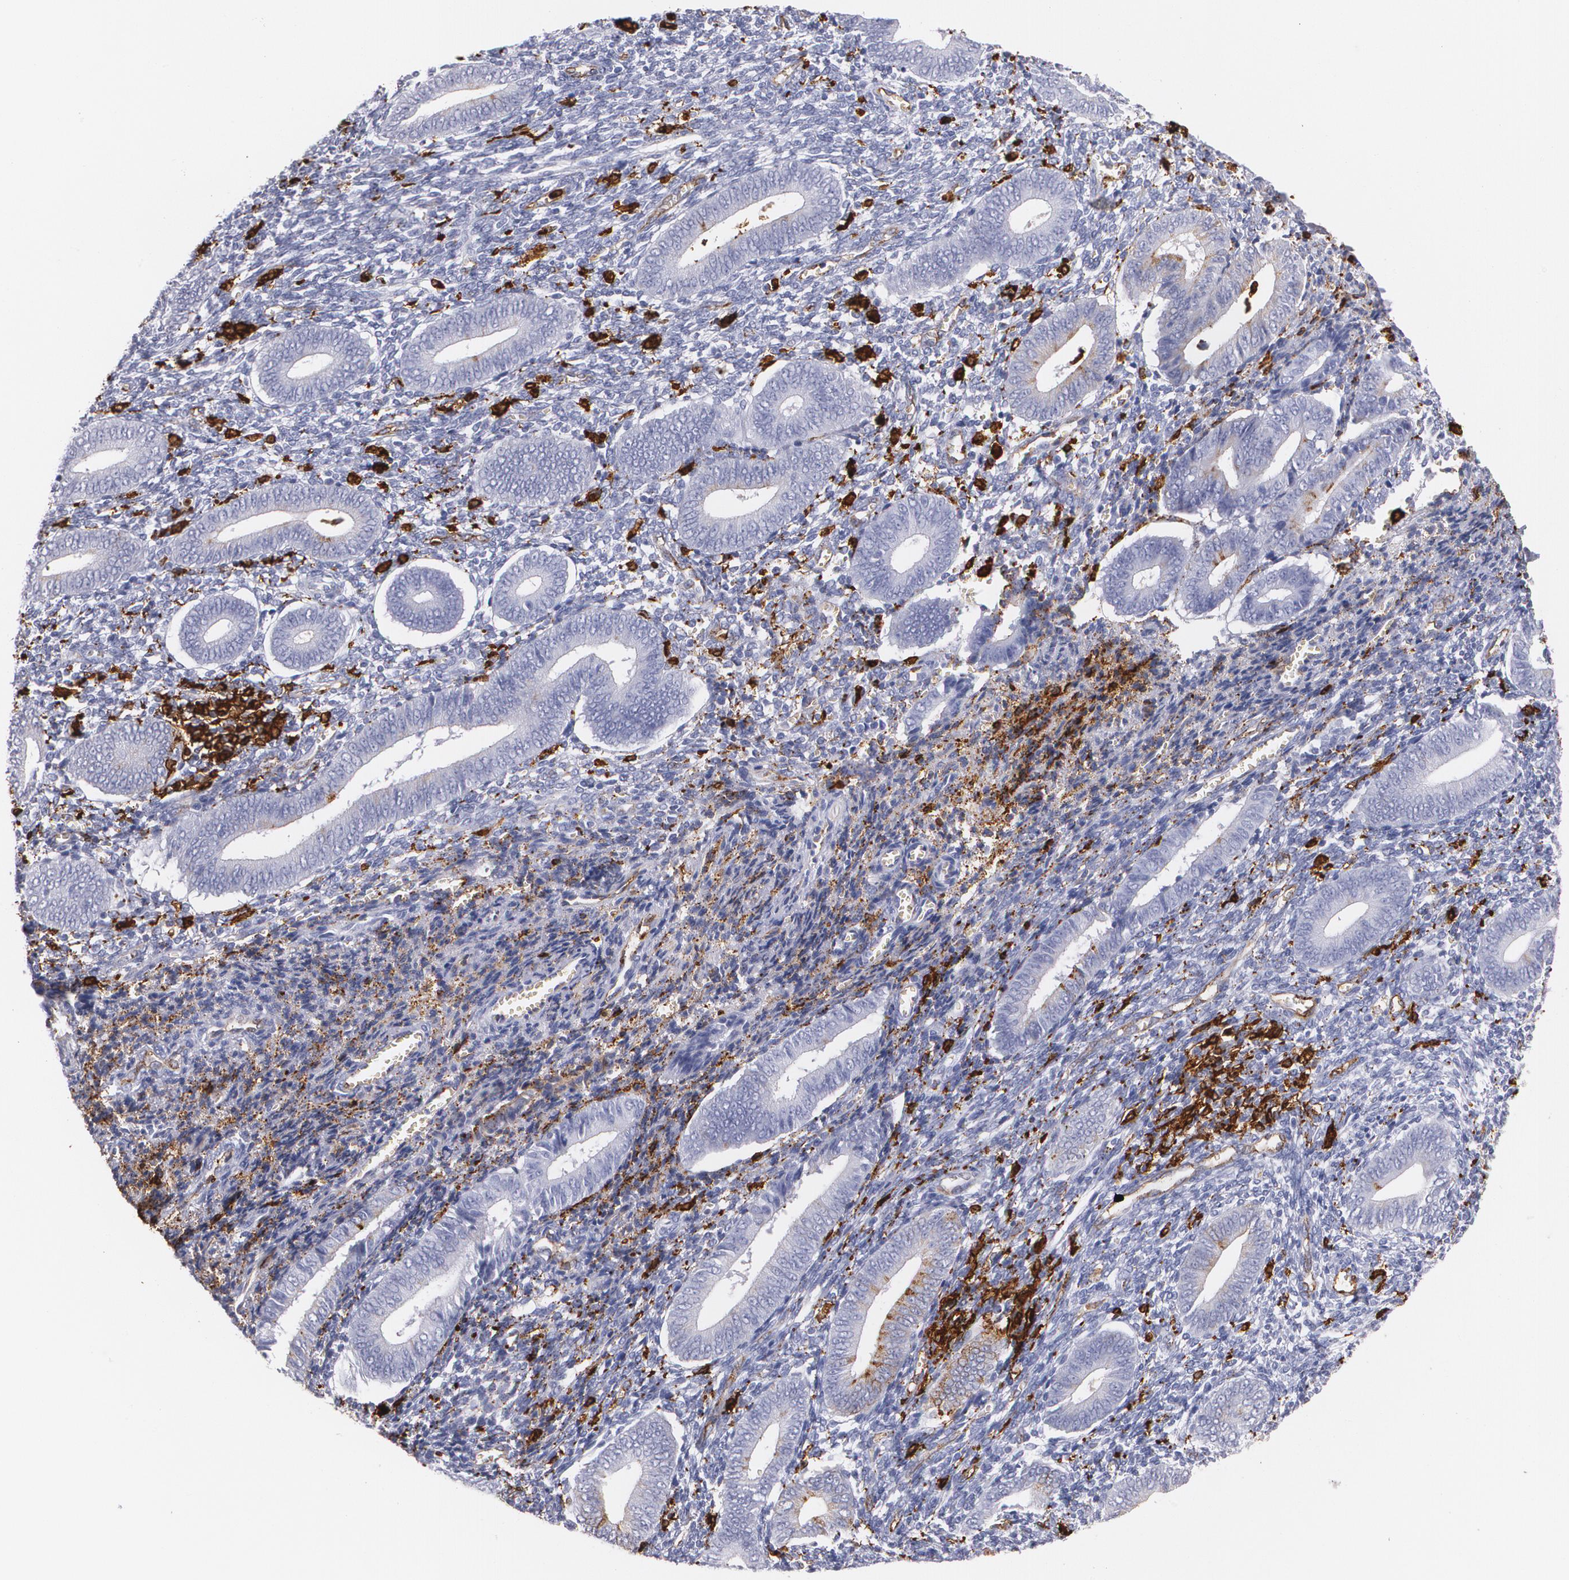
{"staining": {"intensity": "strong", "quantity": "<25%", "location": "cytoplasmic/membranous"}, "tissue": "endometrium", "cell_type": "Cells in endometrial stroma", "image_type": "normal", "snomed": [{"axis": "morphology", "description": "Normal tissue, NOS"}, {"axis": "topography", "description": "Uterus"}, {"axis": "topography", "description": "Endometrium"}], "caption": "About <25% of cells in endometrial stroma in benign endometrium exhibit strong cytoplasmic/membranous protein expression as visualized by brown immunohistochemical staining.", "gene": "HLA", "patient": {"sex": "female", "age": 33}}